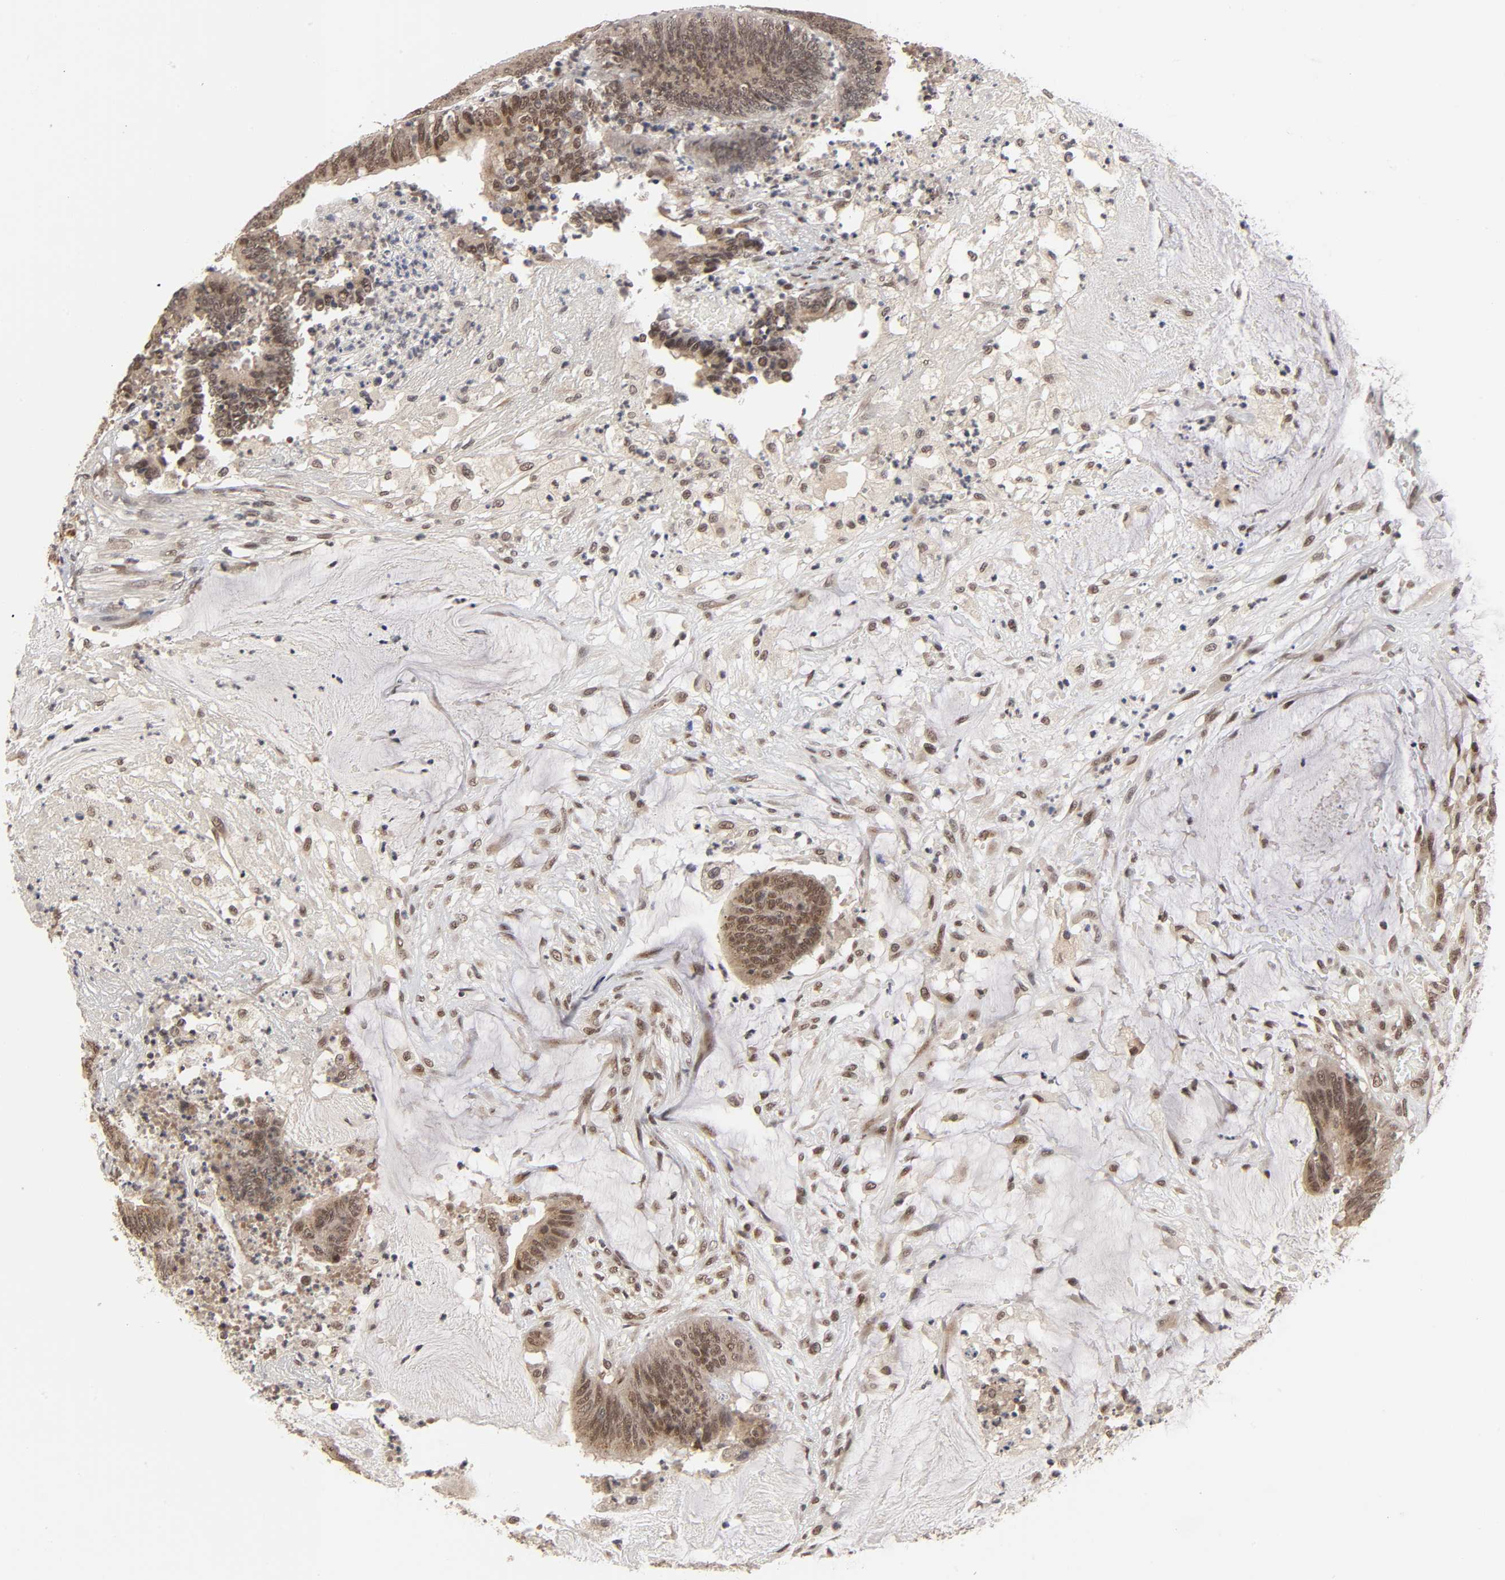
{"staining": {"intensity": "moderate", "quantity": ">75%", "location": "cytoplasmic/membranous,nuclear"}, "tissue": "colorectal cancer", "cell_type": "Tumor cells", "image_type": "cancer", "snomed": [{"axis": "morphology", "description": "Adenocarcinoma, NOS"}, {"axis": "topography", "description": "Rectum"}], "caption": "Immunohistochemistry (IHC) staining of colorectal cancer (adenocarcinoma), which reveals medium levels of moderate cytoplasmic/membranous and nuclear expression in about >75% of tumor cells indicating moderate cytoplasmic/membranous and nuclear protein expression. The staining was performed using DAB (brown) for protein detection and nuclei were counterstained in hematoxylin (blue).", "gene": "EP300", "patient": {"sex": "female", "age": 66}}